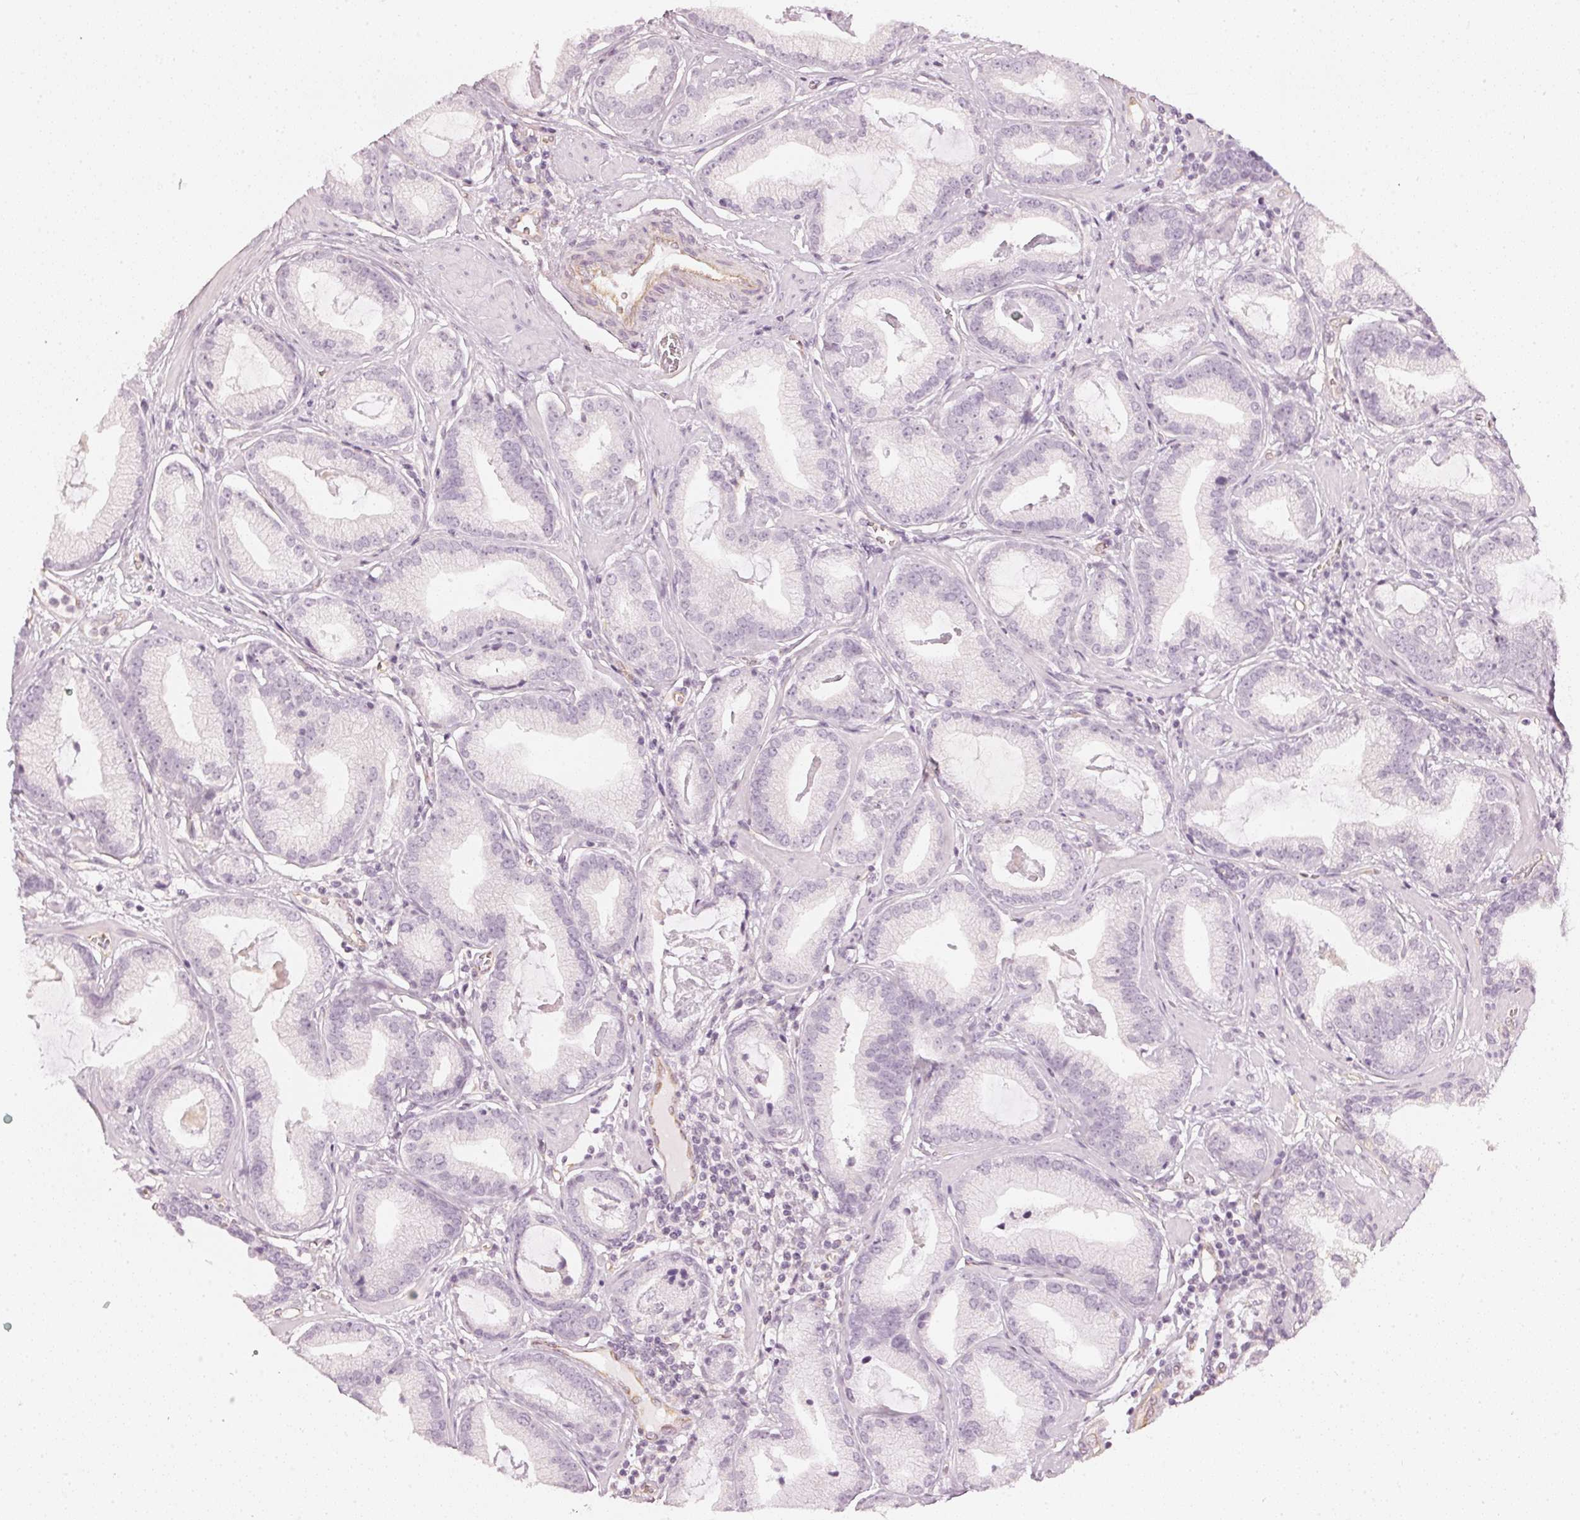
{"staining": {"intensity": "negative", "quantity": "none", "location": "none"}, "tissue": "prostate cancer", "cell_type": "Tumor cells", "image_type": "cancer", "snomed": [{"axis": "morphology", "description": "Adenocarcinoma, Low grade"}, {"axis": "topography", "description": "Prostate"}], "caption": "Immunohistochemical staining of human prostate cancer demonstrates no significant expression in tumor cells.", "gene": "APLP1", "patient": {"sex": "male", "age": 62}}